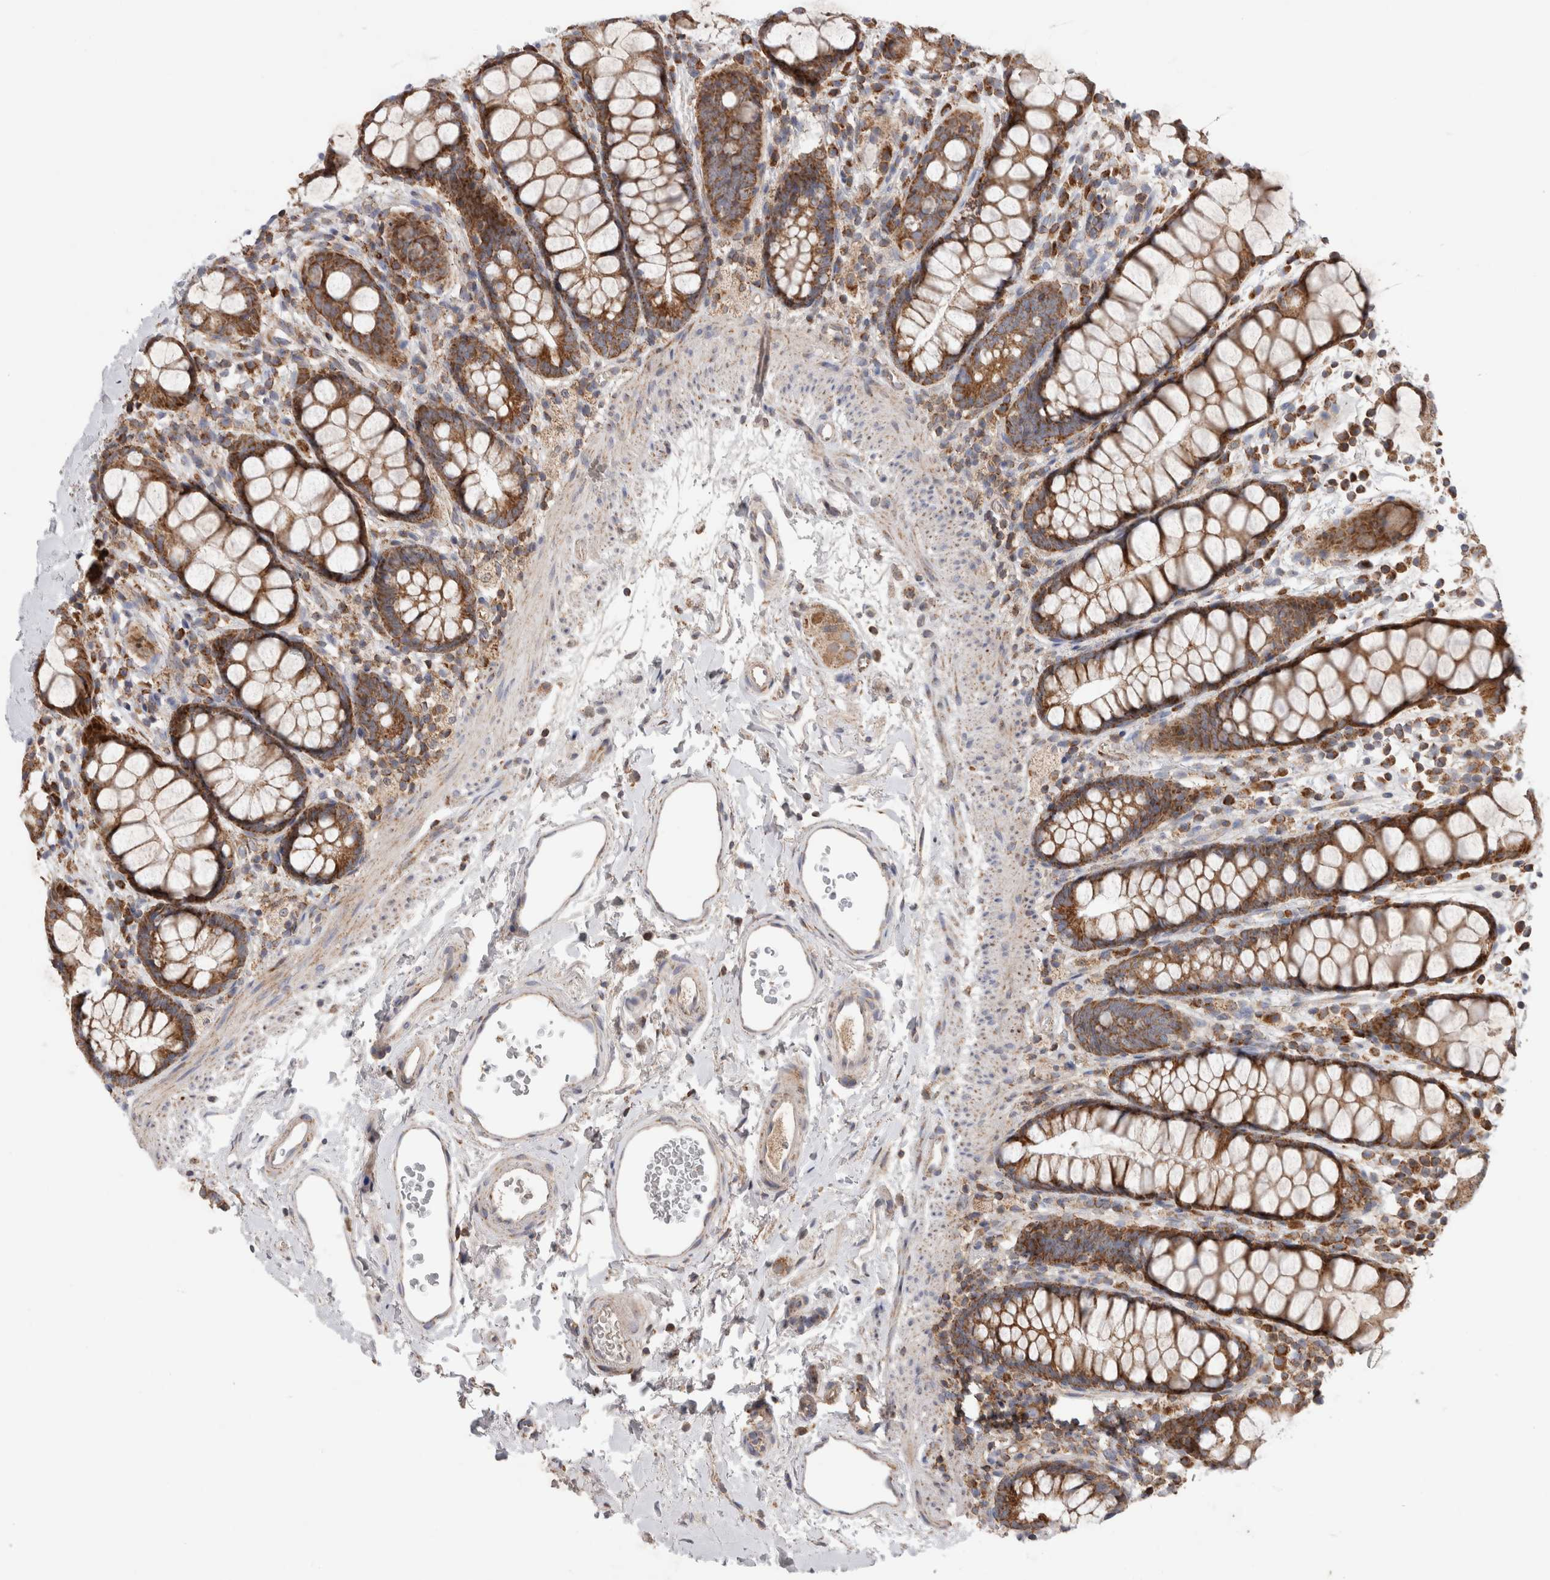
{"staining": {"intensity": "strong", "quantity": ">75%", "location": "cytoplasmic/membranous"}, "tissue": "rectum", "cell_type": "Glandular cells", "image_type": "normal", "snomed": [{"axis": "morphology", "description": "Normal tissue, NOS"}, {"axis": "topography", "description": "Rectum"}], "caption": "A brown stain highlights strong cytoplasmic/membranous positivity of a protein in glandular cells of normal human rectum.", "gene": "KIF21B", "patient": {"sex": "female", "age": 65}}